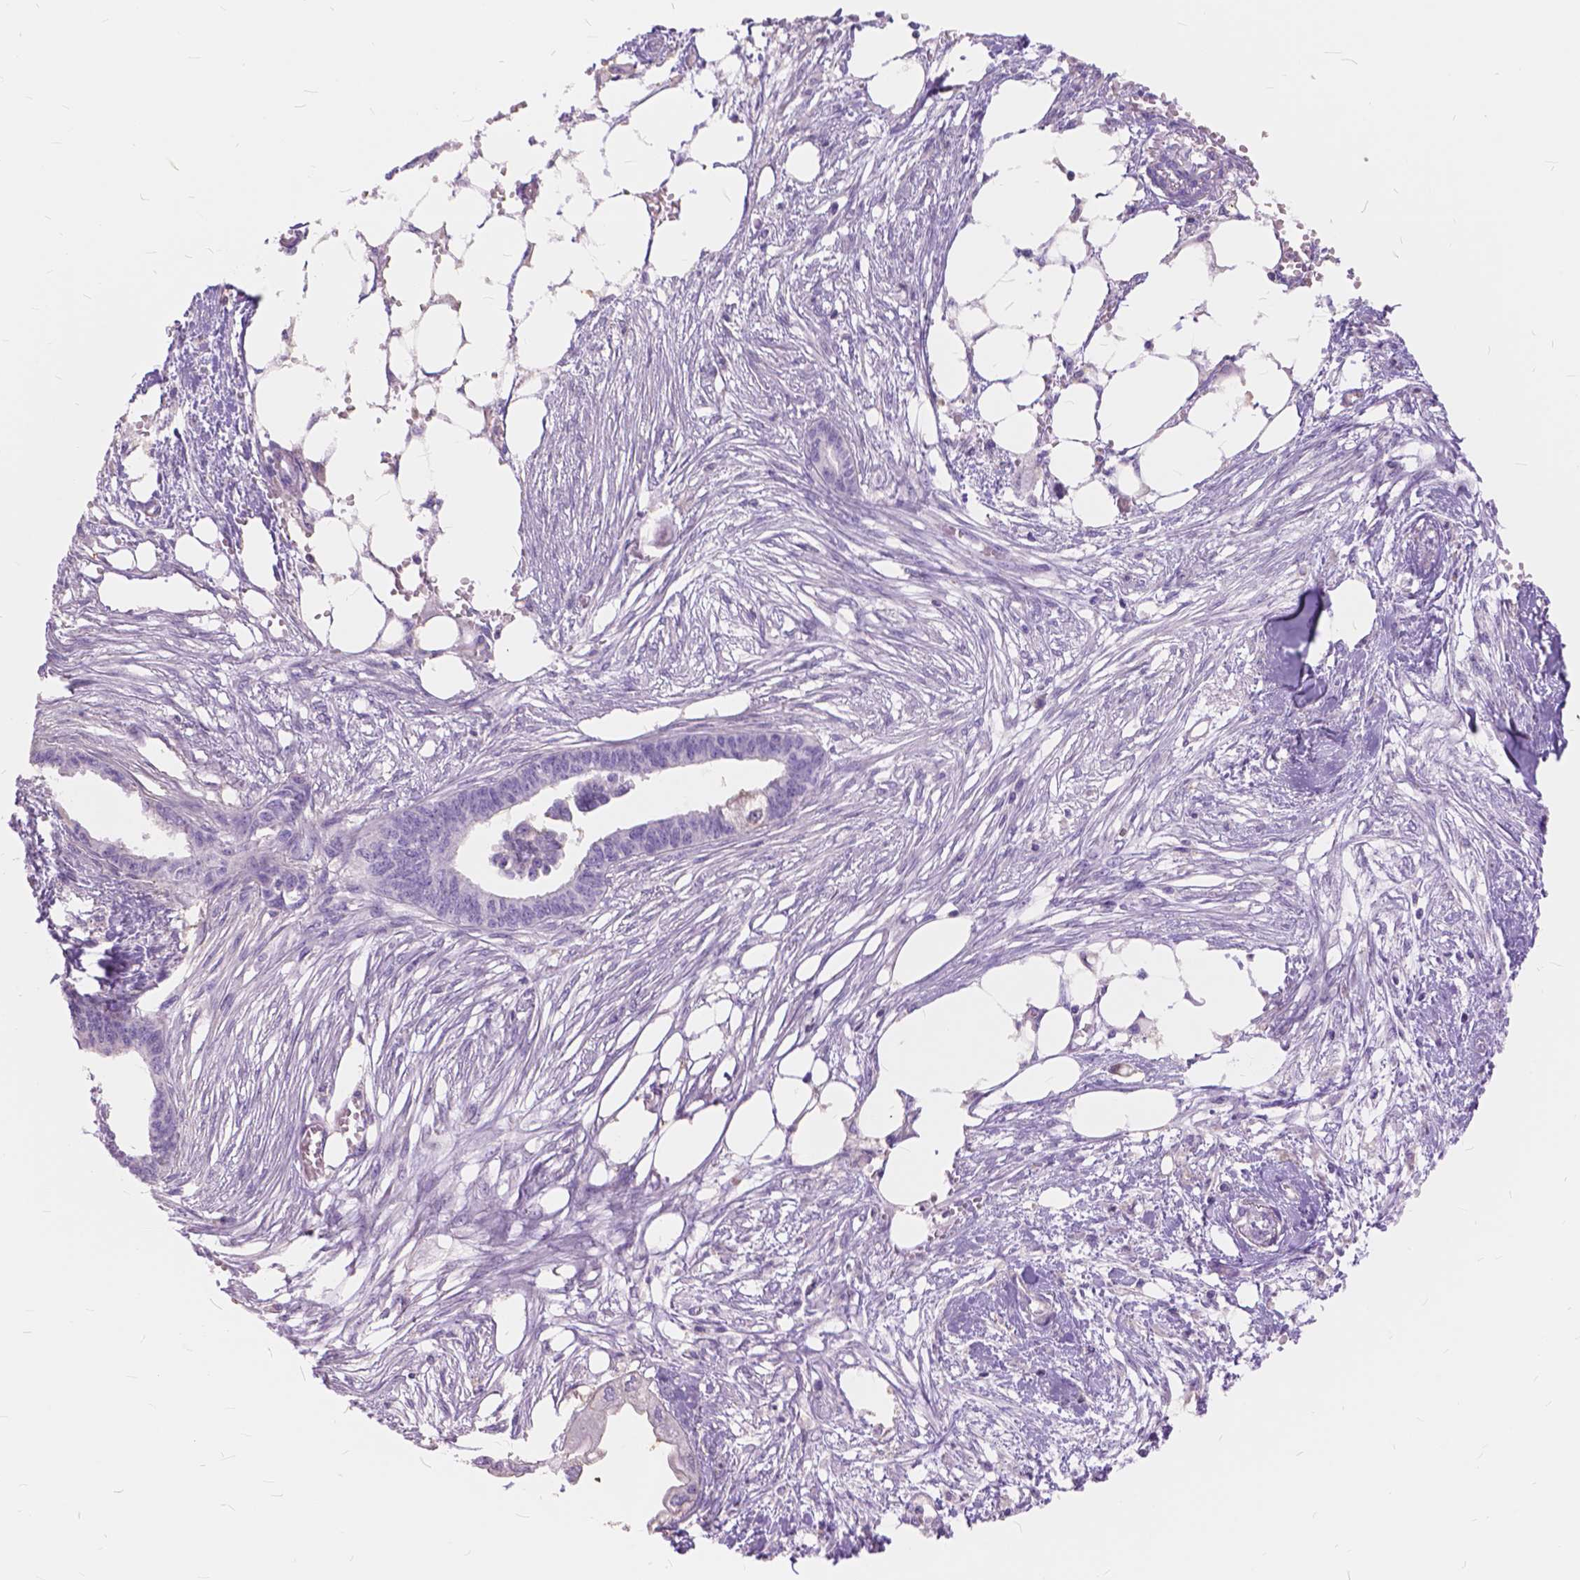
{"staining": {"intensity": "negative", "quantity": "none", "location": "none"}, "tissue": "endometrial cancer", "cell_type": "Tumor cells", "image_type": "cancer", "snomed": [{"axis": "morphology", "description": "Adenocarcinoma, NOS"}, {"axis": "morphology", "description": "Adenocarcinoma, metastatic, NOS"}, {"axis": "topography", "description": "Adipose tissue"}, {"axis": "topography", "description": "Endometrium"}], "caption": "This is a photomicrograph of IHC staining of endometrial cancer, which shows no positivity in tumor cells. The staining was performed using DAB (3,3'-diaminobenzidine) to visualize the protein expression in brown, while the nuclei were stained in blue with hematoxylin (Magnification: 20x).", "gene": "FOXL2", "patient": {"sex": "female", "age": 67}}